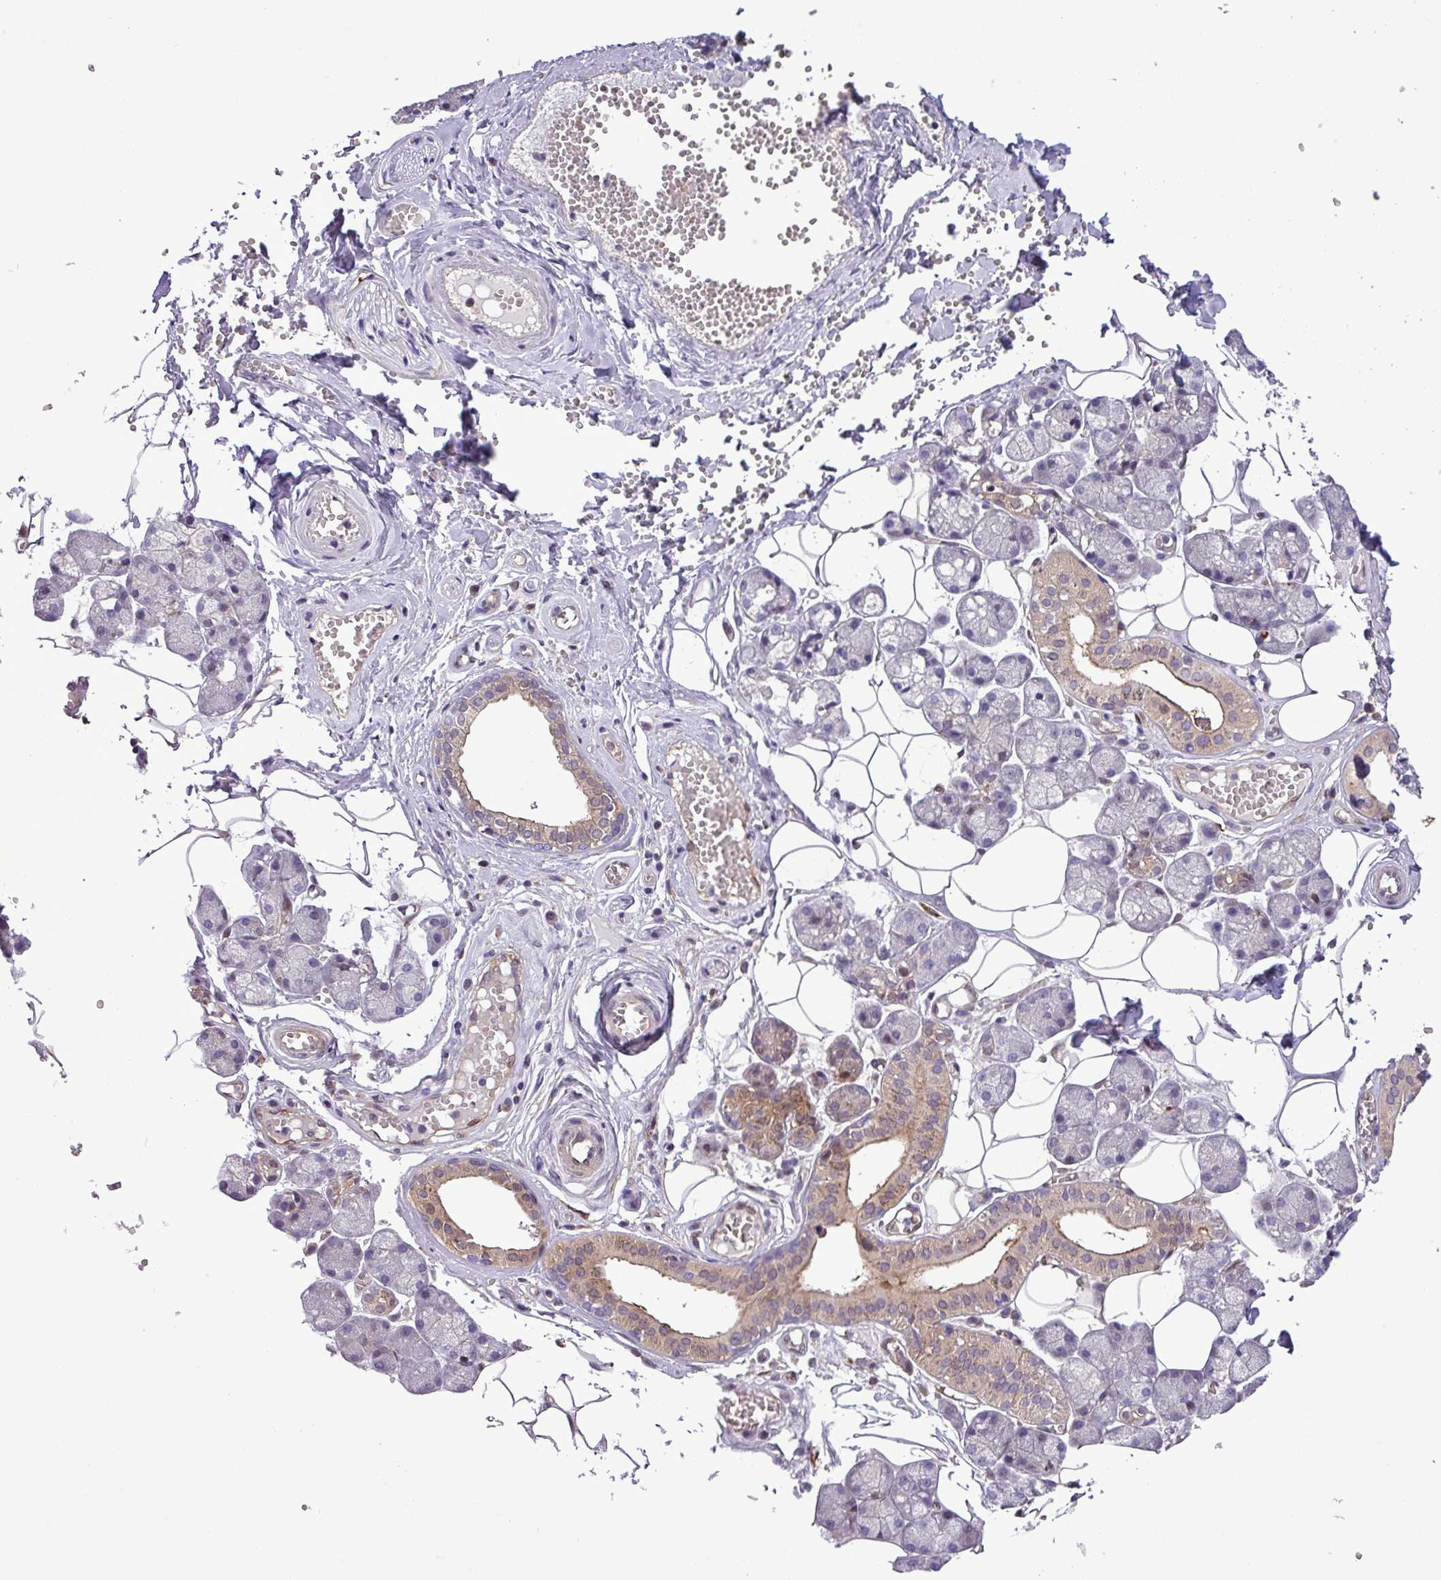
{"staining": {"intensity": "moderate", "quantity": "<25%", "location": "cytoplasmic/membranous"}, "tissue": "salivary gland", "cell_type": "Glandular cells", "image_type": "normal", "snomed": [{"axis": "morphology", "description": "Normal tissue, NOS"}, {"axis": "topography", "description": "Salivary gland"}], "caption": "Immunohistochemical staining of normal human salivary gland demonstrates low levels of moderate cytoplasmic/membranous expression in about <25% of glandular cells. The staining was performed using DAB to visualize the protein expression in brown, while the nuclei were stained in blue with hematoxylin (Magnification: 20x).", "gene": "CARHSP1", "patient": {"sex": "male", "age": 62}}